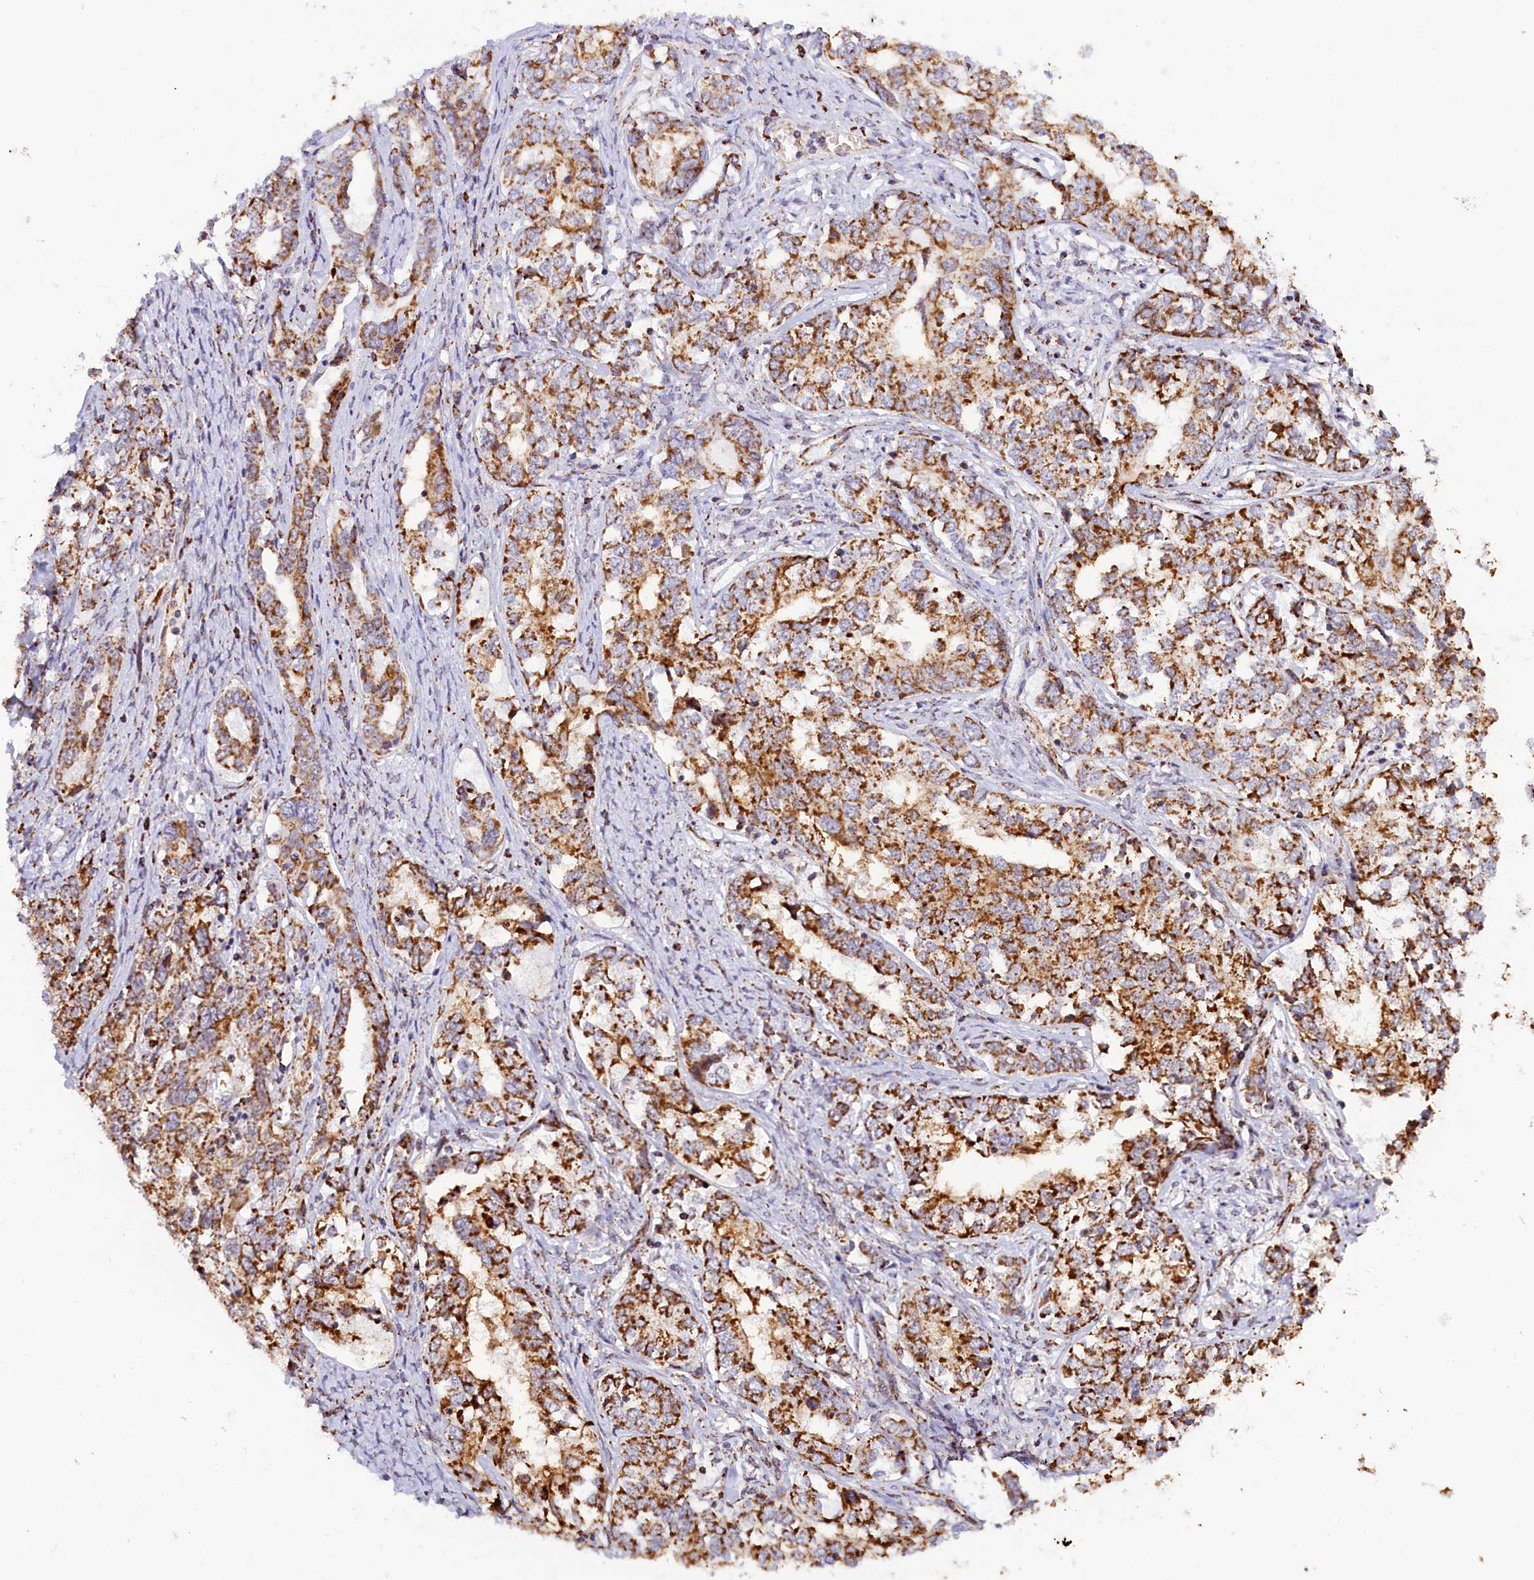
{"staining": {"intensity": "strong", "quantity": ">75%", "location": "cytoplasmic/membranous"}, "tissue": "ovarian cancer", "cell_type": "Tumor cells", "image_type": "cancer", "snomed": [{"axis": "morphology", "description": "Carcinoma, endometroid"}, {"axis": "topography", "description": "Ovary"}], "caption": "Strong cytoplasmic/membranous positivity is identified in about >75% of tumor cells in endometroid carcinoma (ovarian). The protein of interest is stained brown, and the nuclei are stained in blue (DAB (3,3'-diaminobenzidine) IHC with brightfield microscopy, high magnification).", "gene": "NDUFA8", "patient": {"sex": "female", "age": 62}}